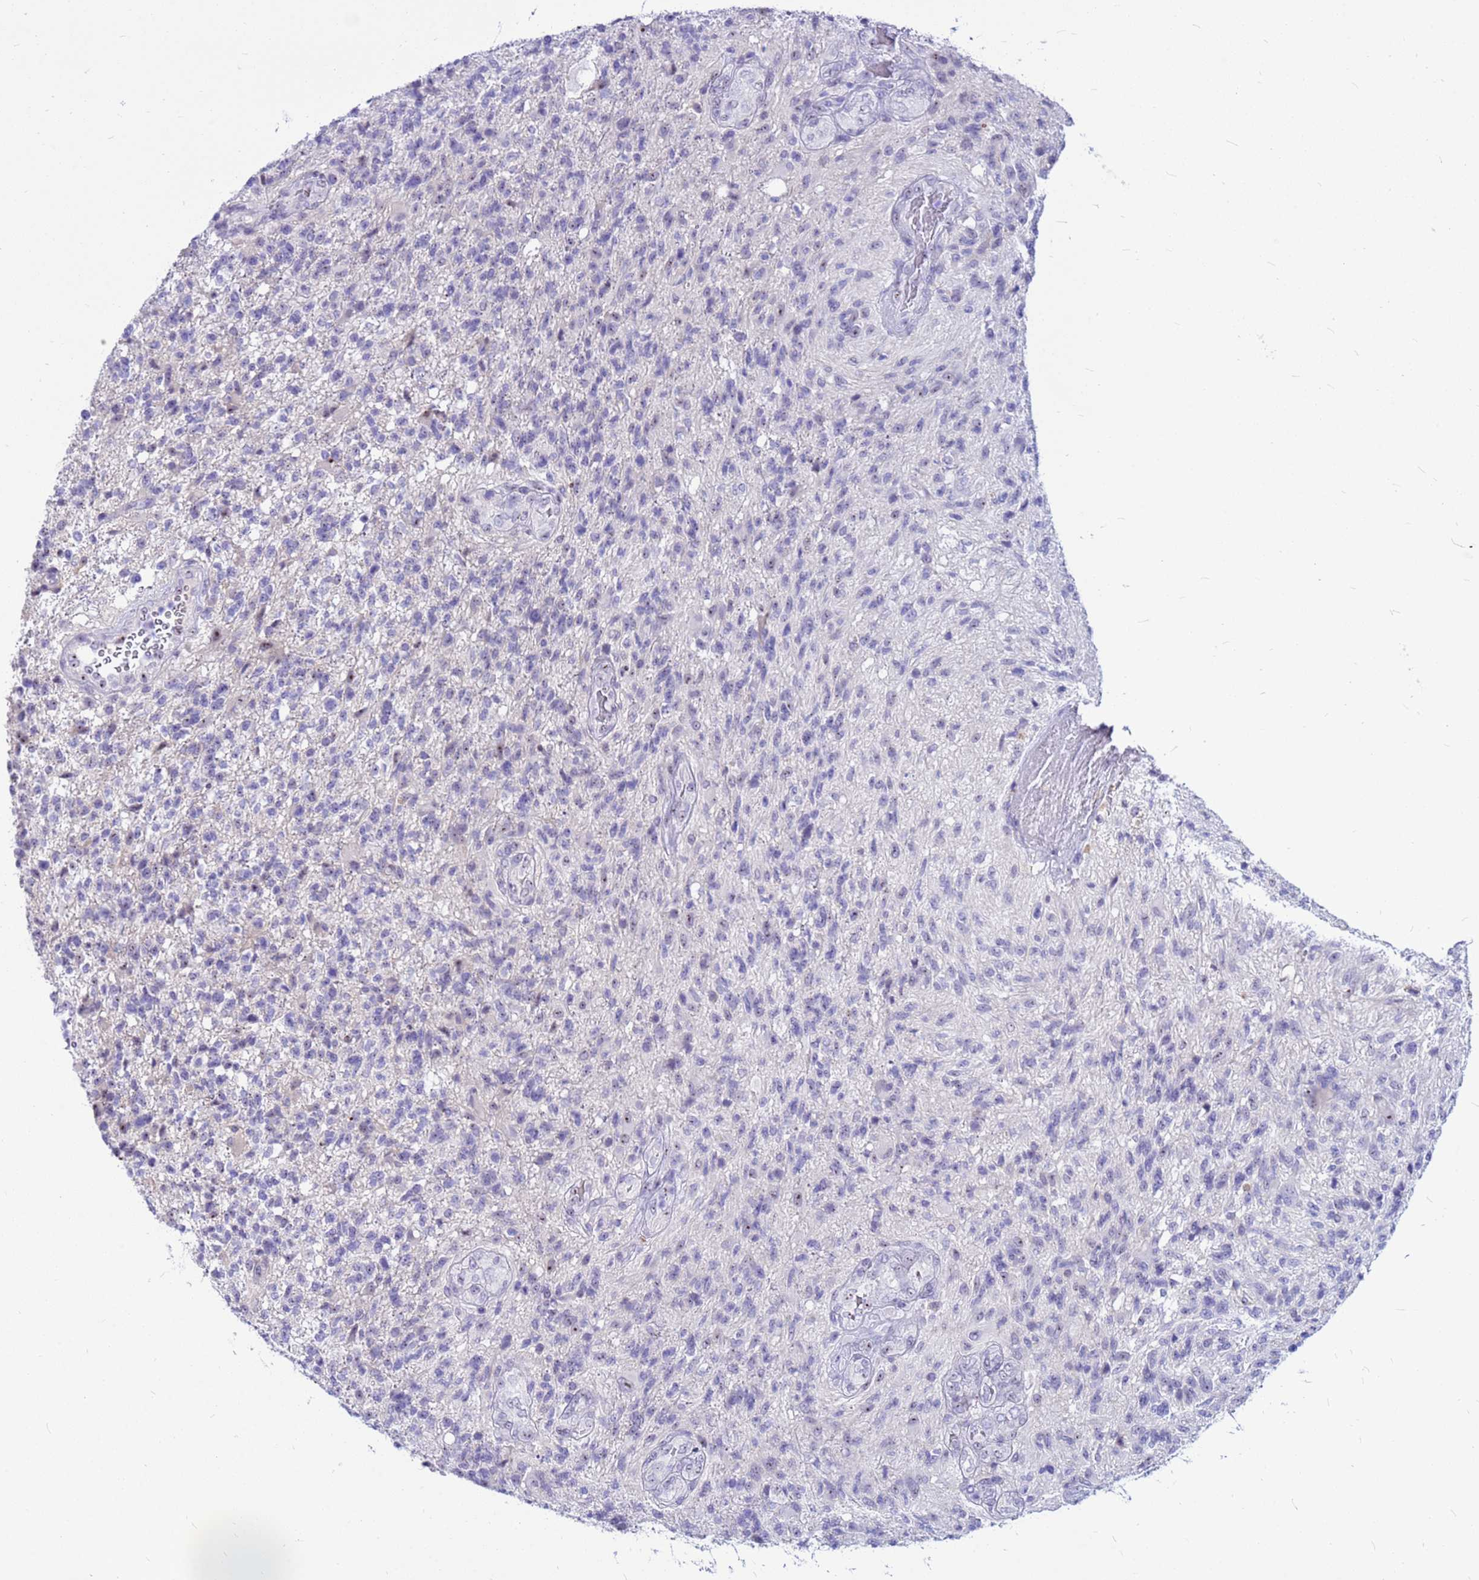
{"staining": {"intensity": "negative", "quantity": "none", "location": "none"}, "tissue": "glioma", "cell_type": "Tumor cells", "image_type": "cancer", "snomed": [{"axis": "morphology", "description": "Glioma, malignant, High grade"}, {"axis": "topography", "description": "Brain"}], "caption": "Glioma stained for a protein using IHC displays no staining tumor cells.", "gene": "DMRTC2", "patient": {"sex": "male", "age": 56}}